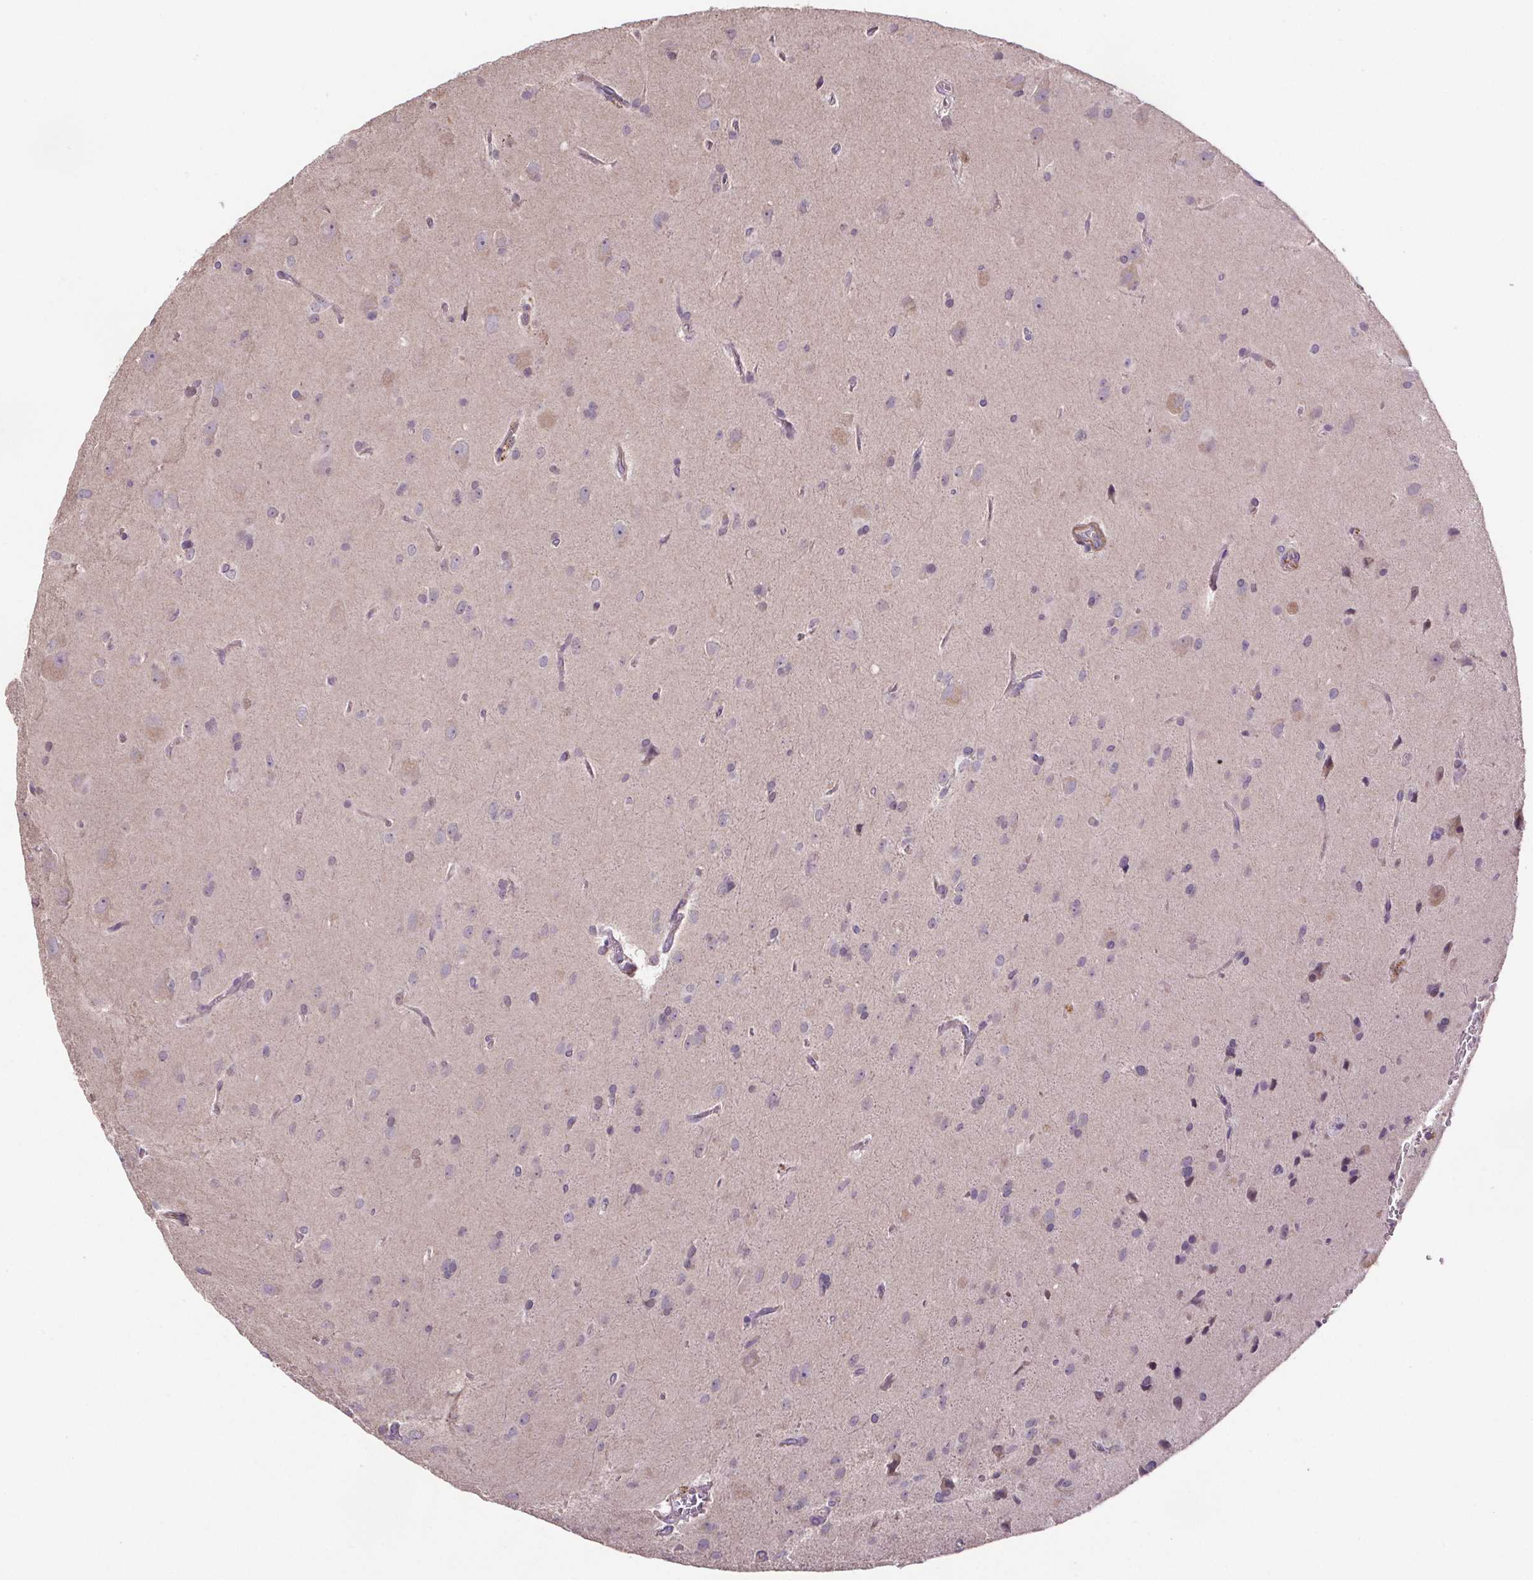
{"staining": {"intensity": "negative", "quantity": "none", "location": "none"}, "tissue": "glioma", "cell_type": "Tumor cells", "image_type": "cancer", "snomed": [{"axis": "morphology", "description": "Glioma, malignant, Low grade"}, {"axis": "topography", "description": "Brain"}], "caption": "There is no significant expression in tumor cells of malignant glioma (low-grade).", "gene": "CLN3", "patient": {"sex": "male", "age": 58}}